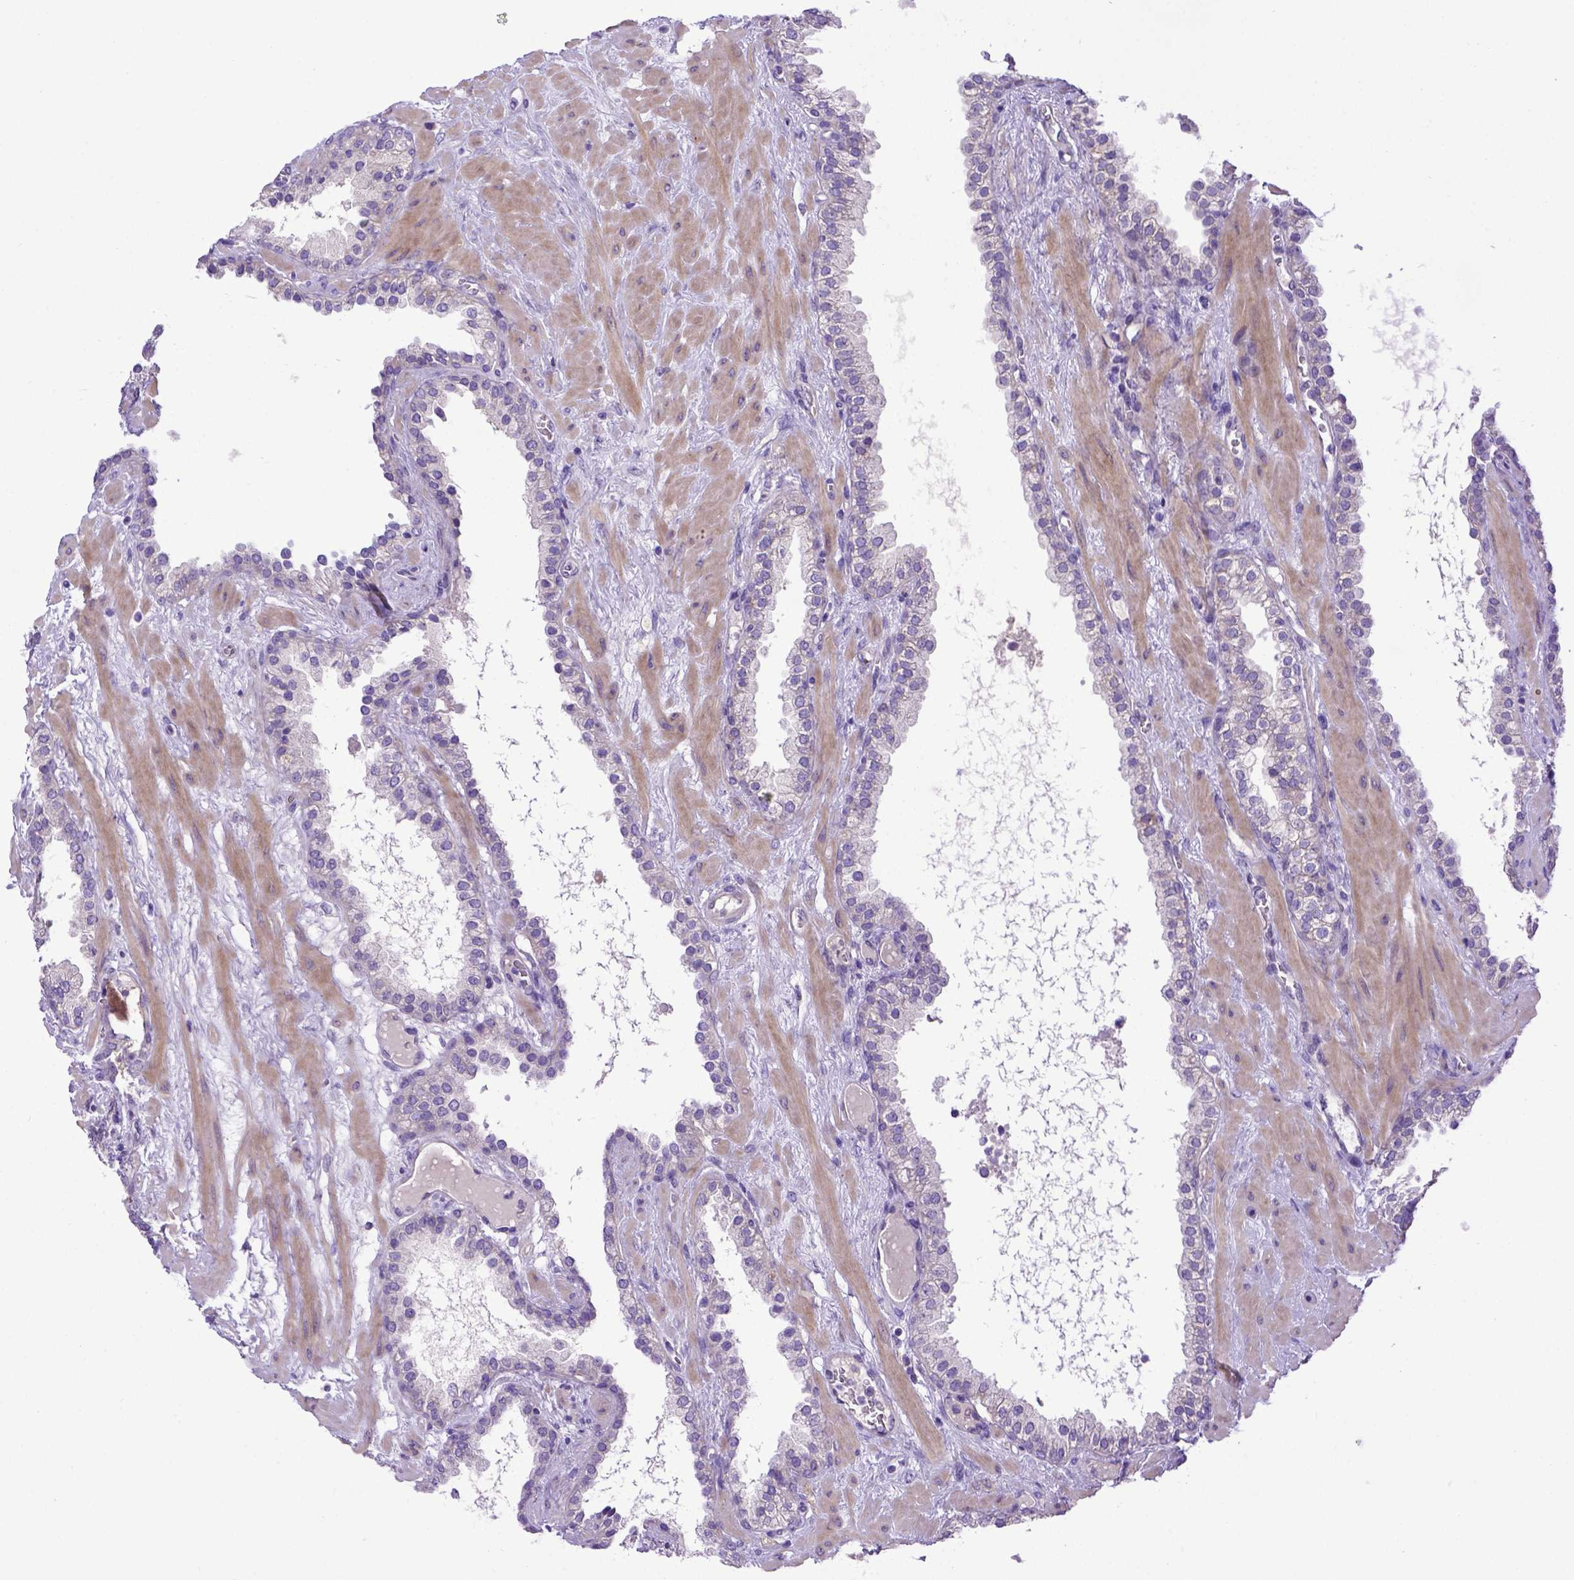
{"staining": {"intensity": "negative", "quantity": "none", "location": "none"}, "tissue": "prostate cancer", "cell_type": "Tumor cells", "image_type": "cancer", "snomed": [{"axis": "morphology", "description": "Adenocarcinoma, Low grade"}, {"axis": "topography", "description": "Prostate"}], "caption": "IHC micrograph of prostate adenocarcinoma (low-grade) stained for a protein (brown), which shows no positivity in tumor cells.", "gene": "ADAM12", "patient": {"sex": "male", "age": 62}}